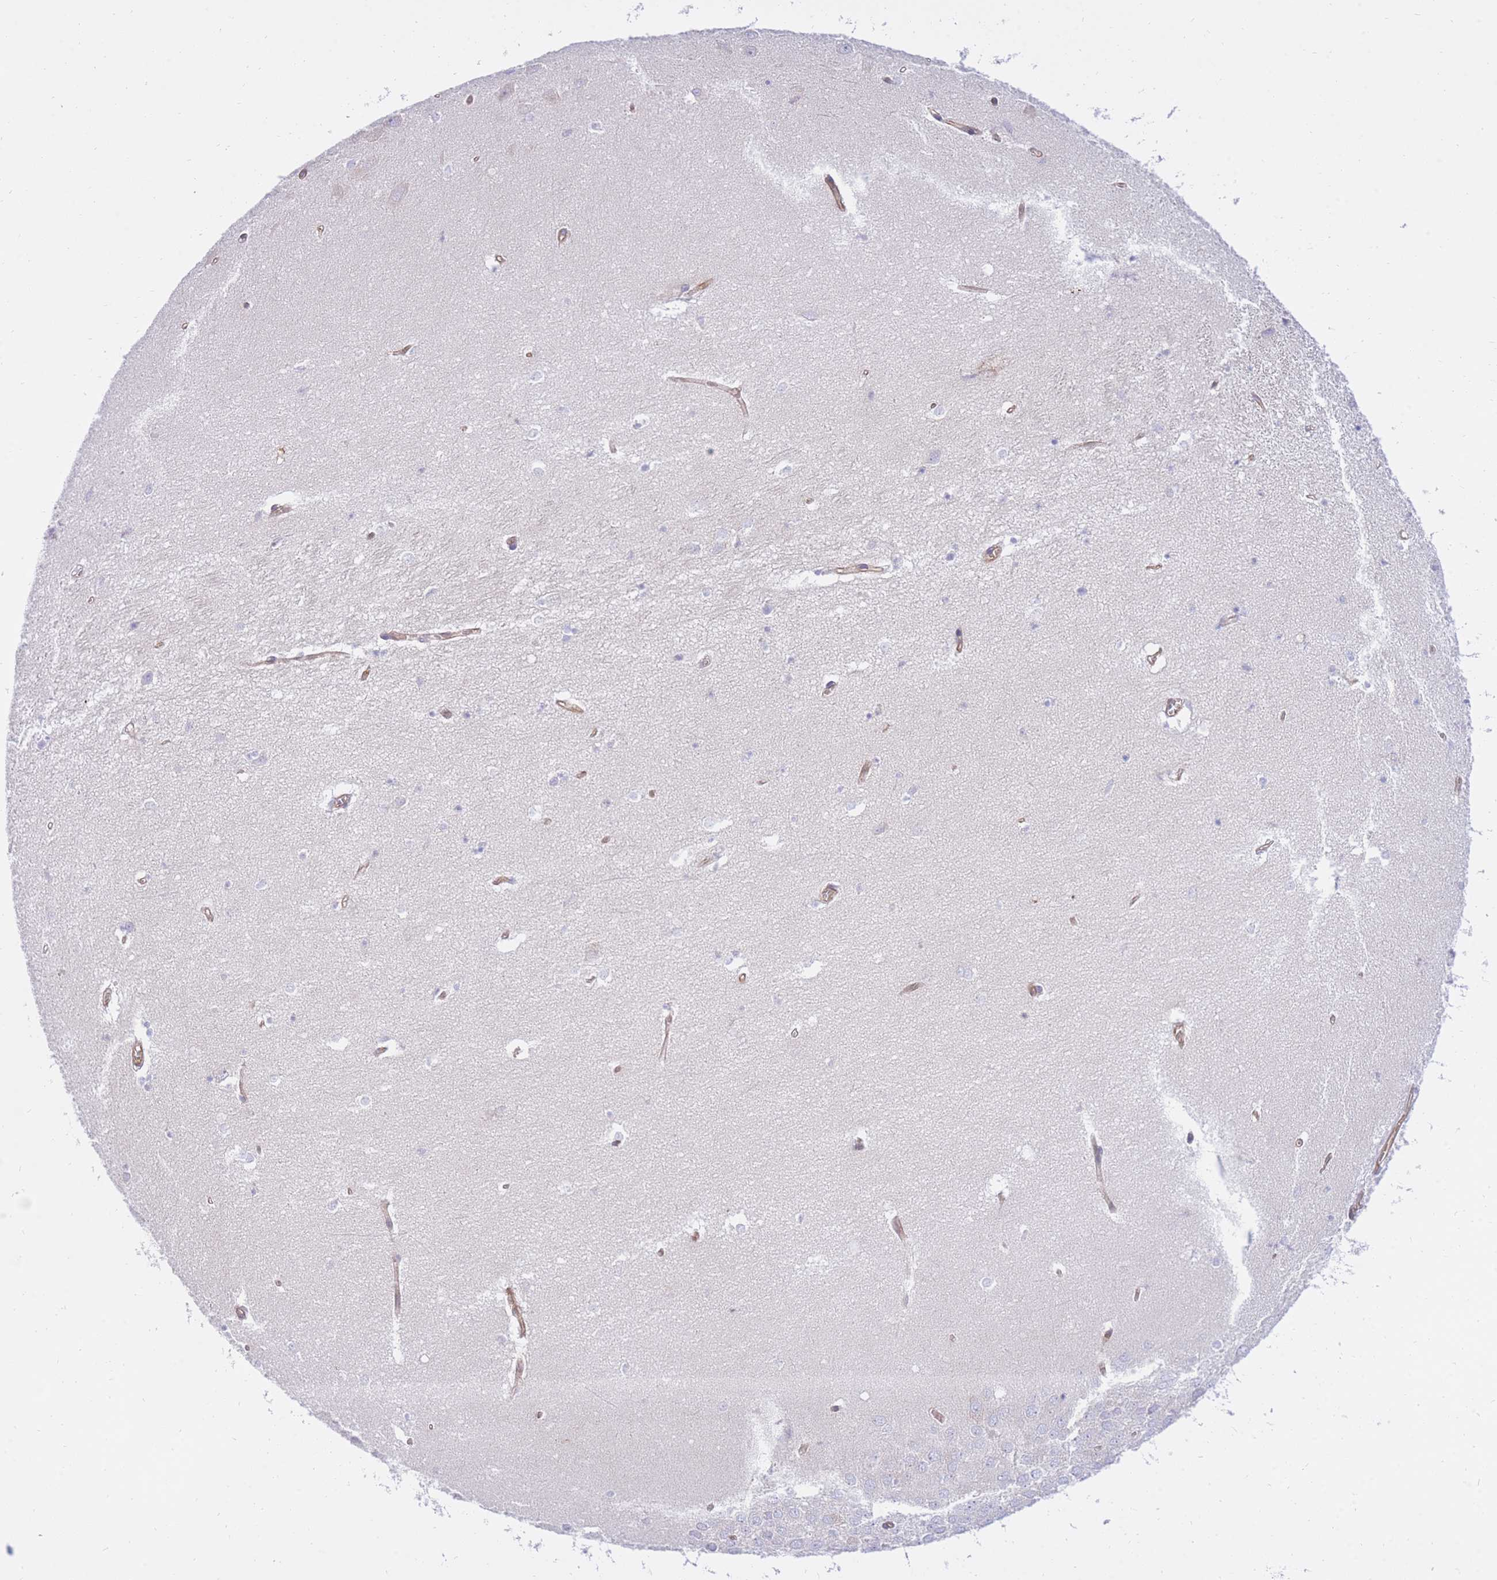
{"staining": {"intensity": "negative", "quantity": "none", "location": "none"}, "tissue": "hippocampus", "cell_type": "Glial cells", "image_type": "normal", "snomed": [{"axis": "morphology", "description": "Normal tissue, NOS"}, {"axis": "topography", "description": "Hippocampus"}], "caption": "Glial cells are negative for protein expression in normal human hippocampus. (DAB immunohistochemistry (IHC) with hematoxylin counter stain).", "gene": "REM1", "patient": {"sex": "female", "age": 64}}